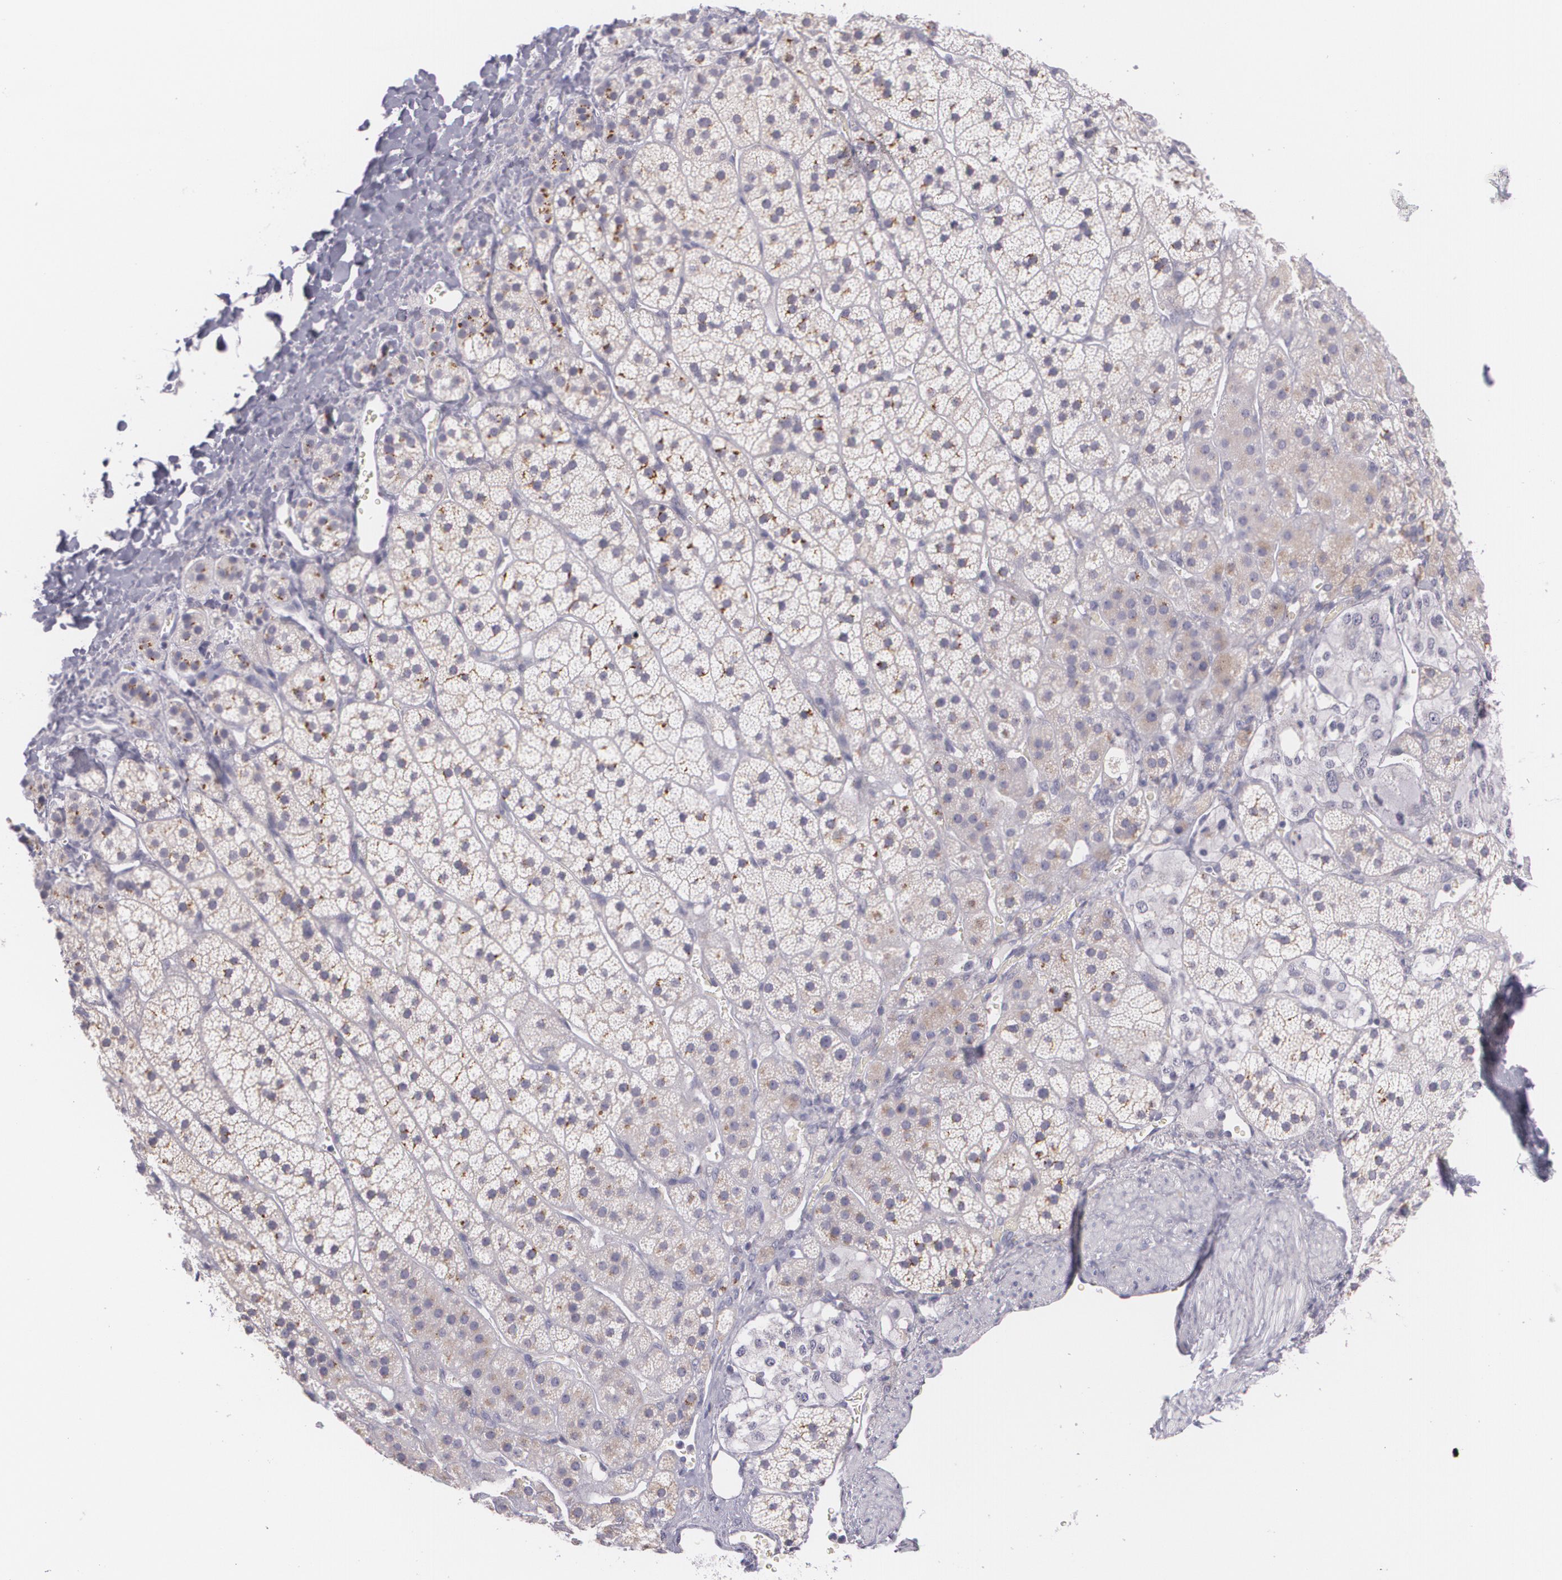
{"staining": {"intensity": "strong", "quantity": "<25%", "location": "cytoplasmic/membranous"}, "tissue": "adrenal gland", "cell_type": "Glandular cells", "image_type": "normal", "snomed": [{"axis": "morphology", "description": "Normal tissue, NOS"}, {"axis": "topography", "description": "Adrenal gland"}], "caption": "Immunohistochemistry histopathology image of benign adrenal gland stained for a protein (brown), which exhibits medium levels of strong cytoplasmic/membranous staining in about <25% of glandular cells.", "gene": "CILK1", "patient": {"sex": "female", "age": 44}}